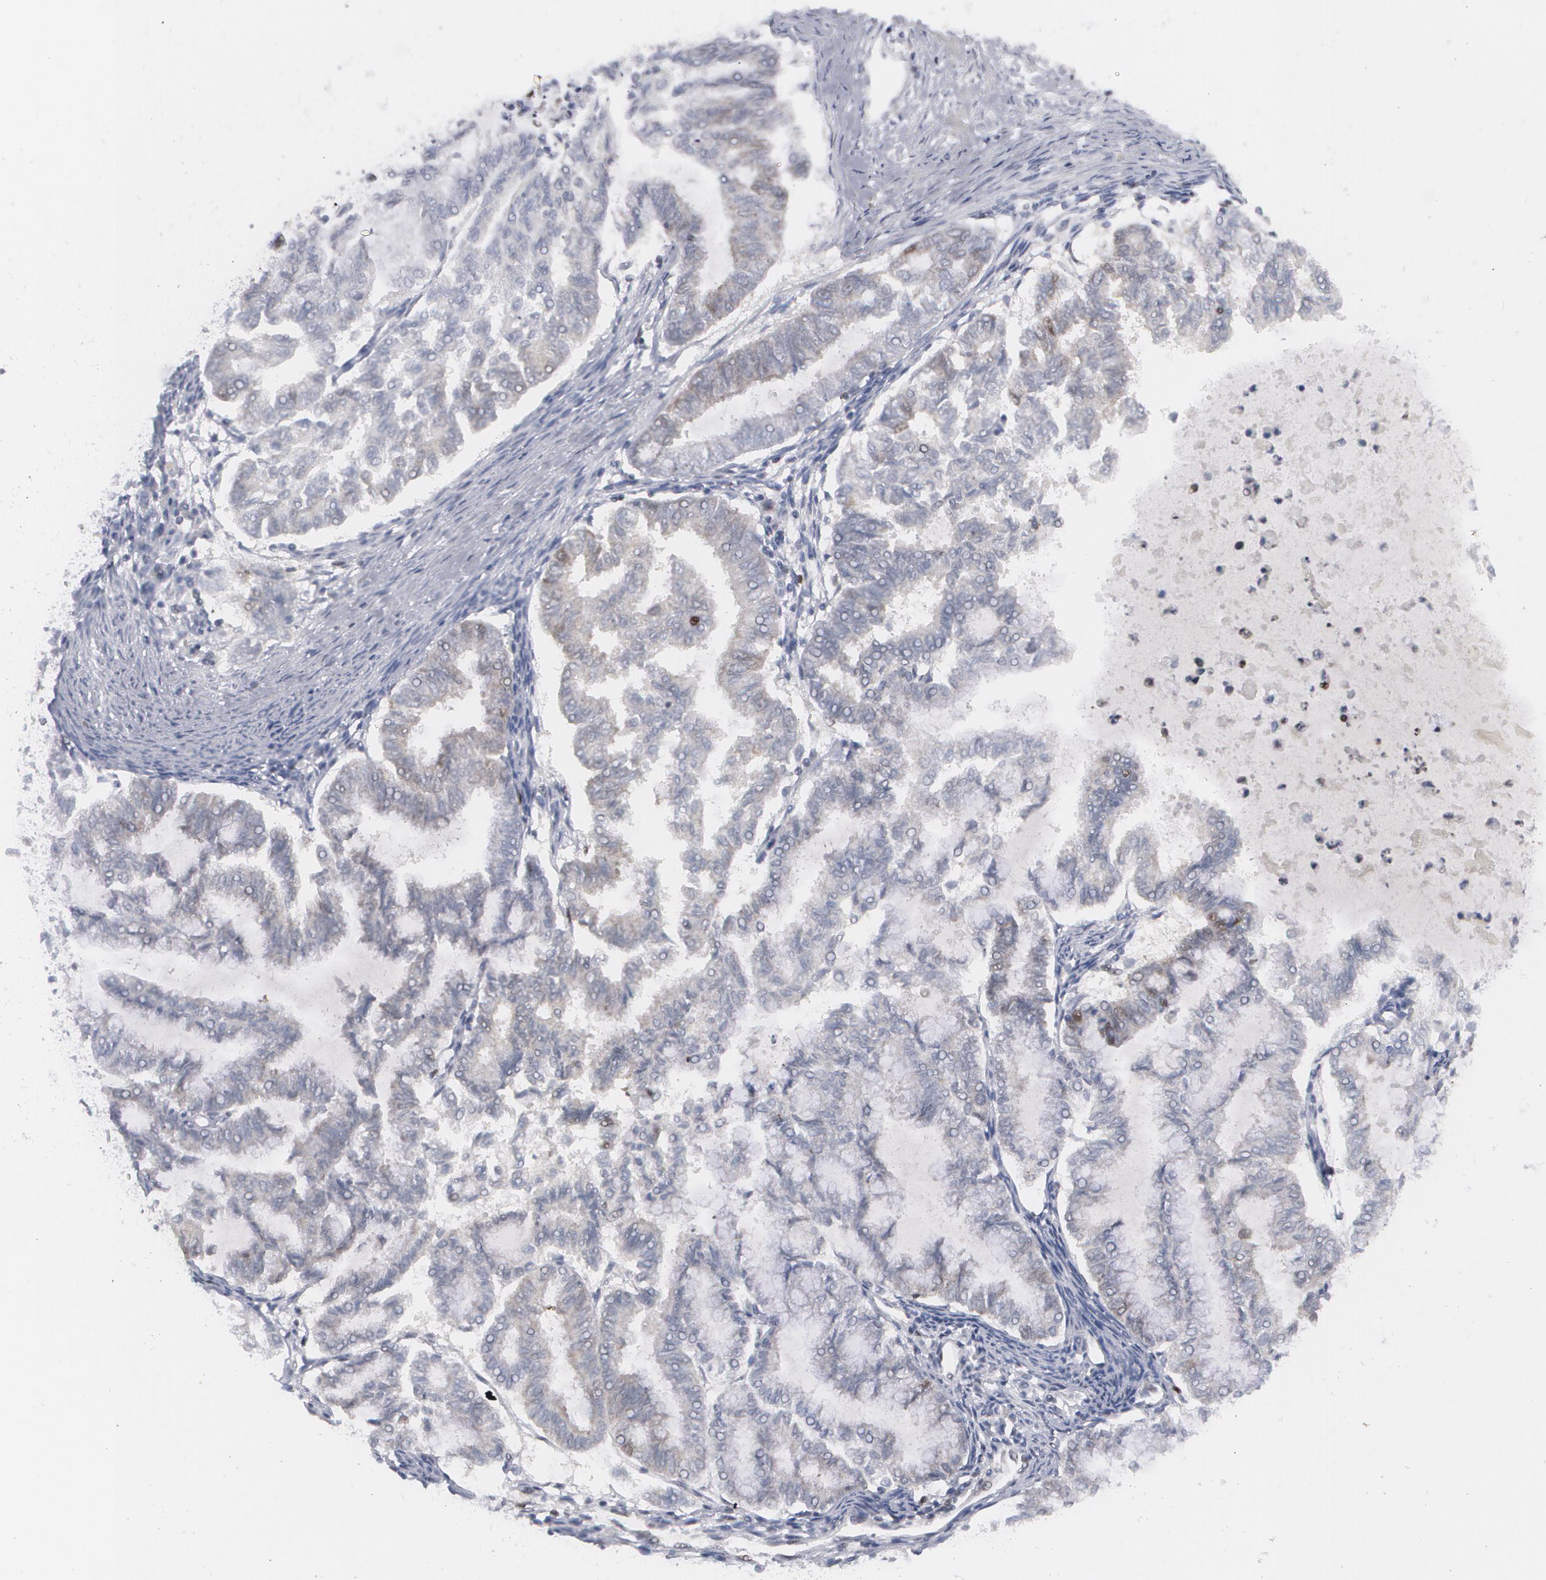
{"staining": {"intensity": "weak", "quantity": "<25%", "location": "cytoplasmic/membranous,nuclear"}, "tissue": "endometrial cancer", "cell_type": "Tumor cells", "image_type": "cancer", "snomed": [{"axis": "morphology", "description": "Adenocarcinoma, NOS"}, {"axis": "topography", "description": "Endometrium"}], "caption": "A high-resolution micrograph shows IHC staining of endometrial adenocarcinoma, which reveals no significant staining in tumor cells.", "gene": "MCL1", "patient": {"sex": "female", "age": 79}}